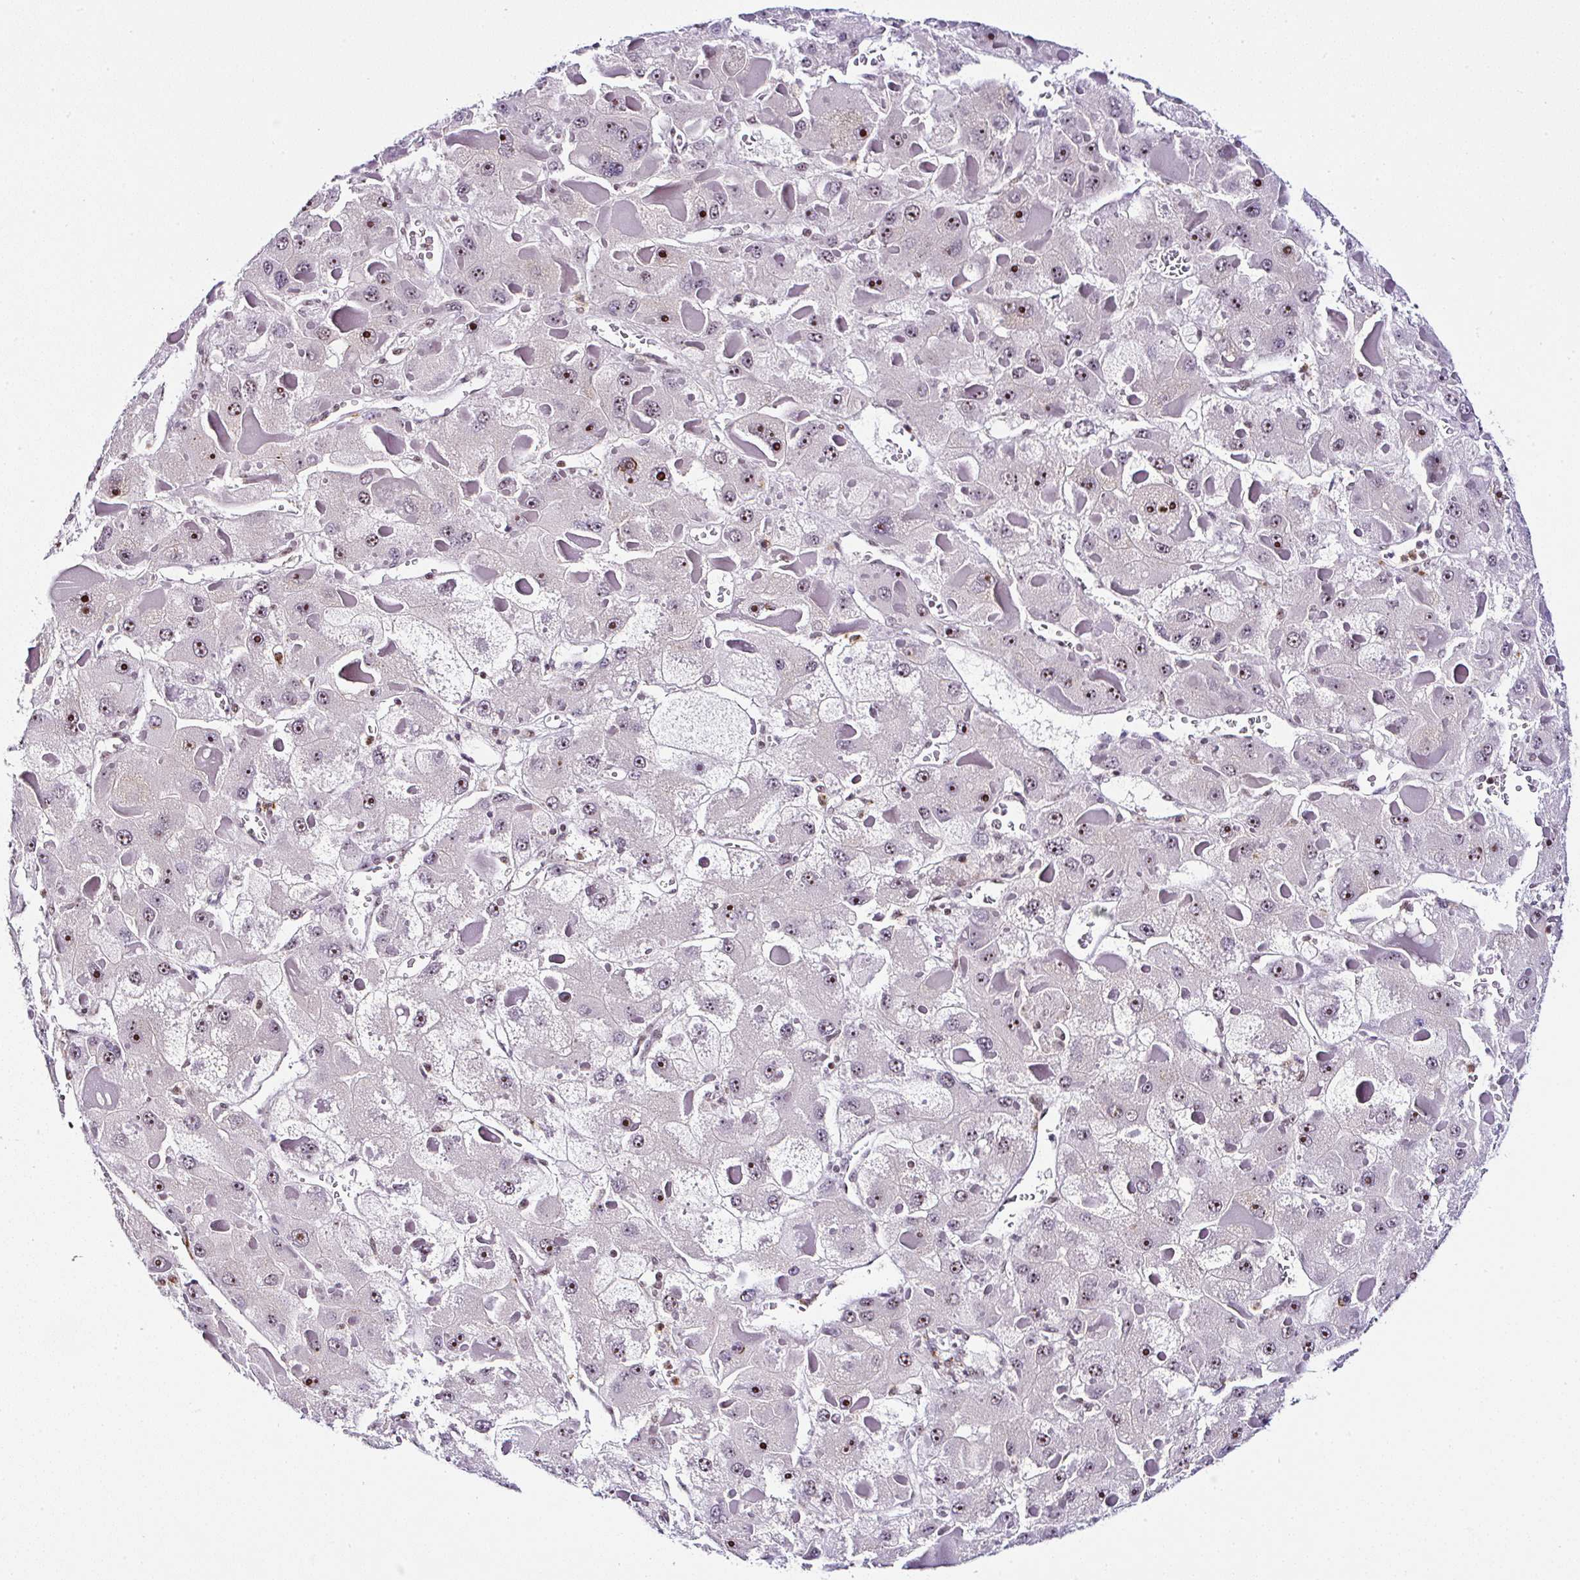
{"staining": {"intensity": "strong", "quantity": "25%-75%", "location": "nuclear"}, "tissue": "liver cancer", "cell_type": "Tumor cells", "image_type": "cancer", "snomed": [{"axis": "morphology", "description": "Carcinoma, Hepatocellular, NOS"}, {"axis": "topography", "description": "Liver"}], "caption": "Brown immunohistochemical staining in human hepatocellular carcinoma (liver) exhibits strong nuclear staining in approximately 25%-75% of tumor cells.", "gene": "PTPN2", "patient": {"sex": "female", "age": 73}}